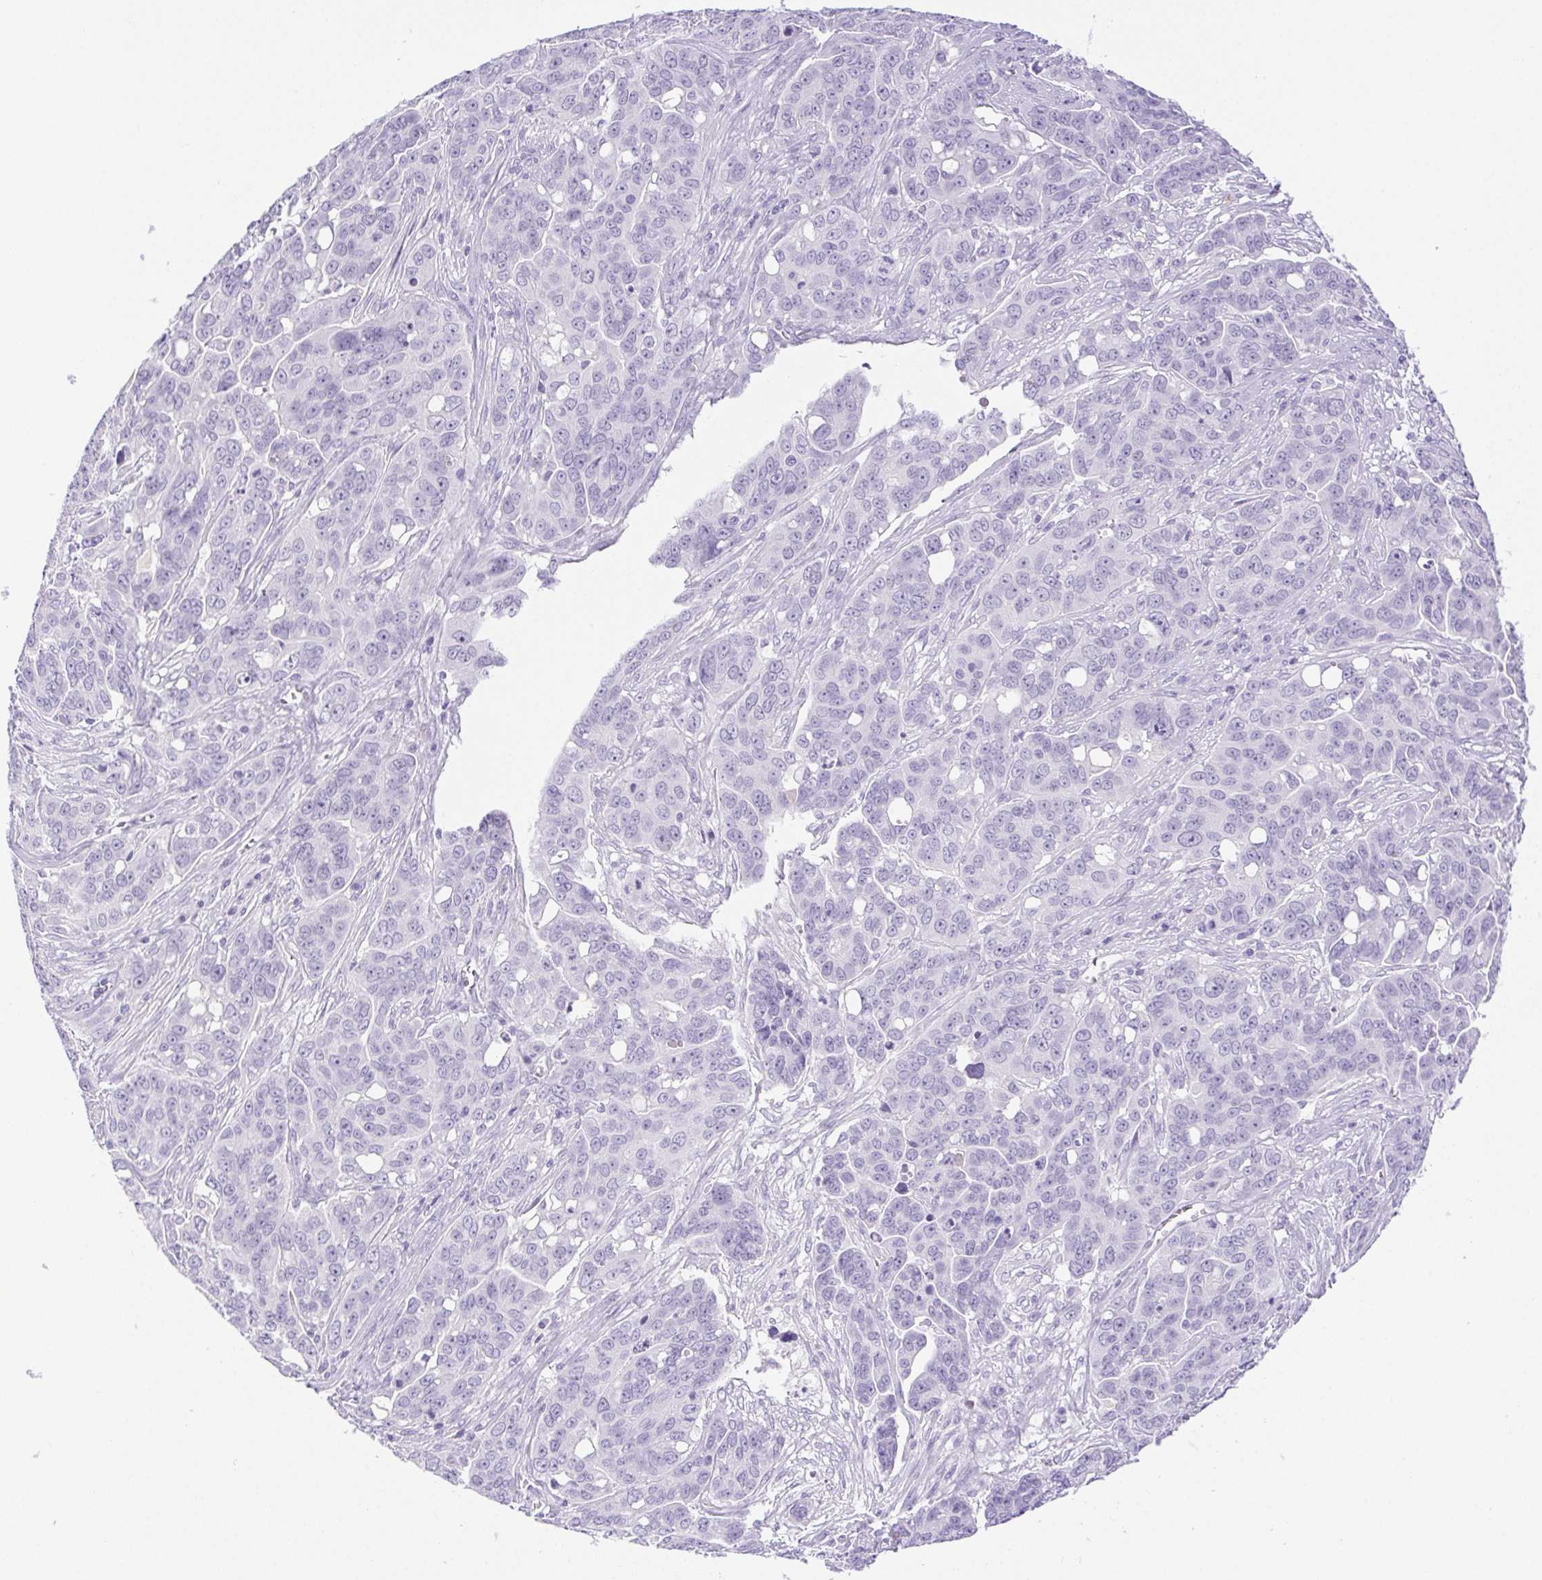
{"staining": {"intensity": "negative", "quantity": "none", "location": "none"}, "tissue": "ovarian cancer", "cell_type": "Tumor cells", "image_type": "cancer", "snomed": [{"axis": "morphology", "description": "Carcinoma, endometroid"}, {"axis": "topography", "description": "Ovary"}], "caption": "Tumor cells show no significant protein expression in endometroid carcinoma (ovarian).", "gene": "PAPPA2", "patient": {"sex": "female", "age": 78}}